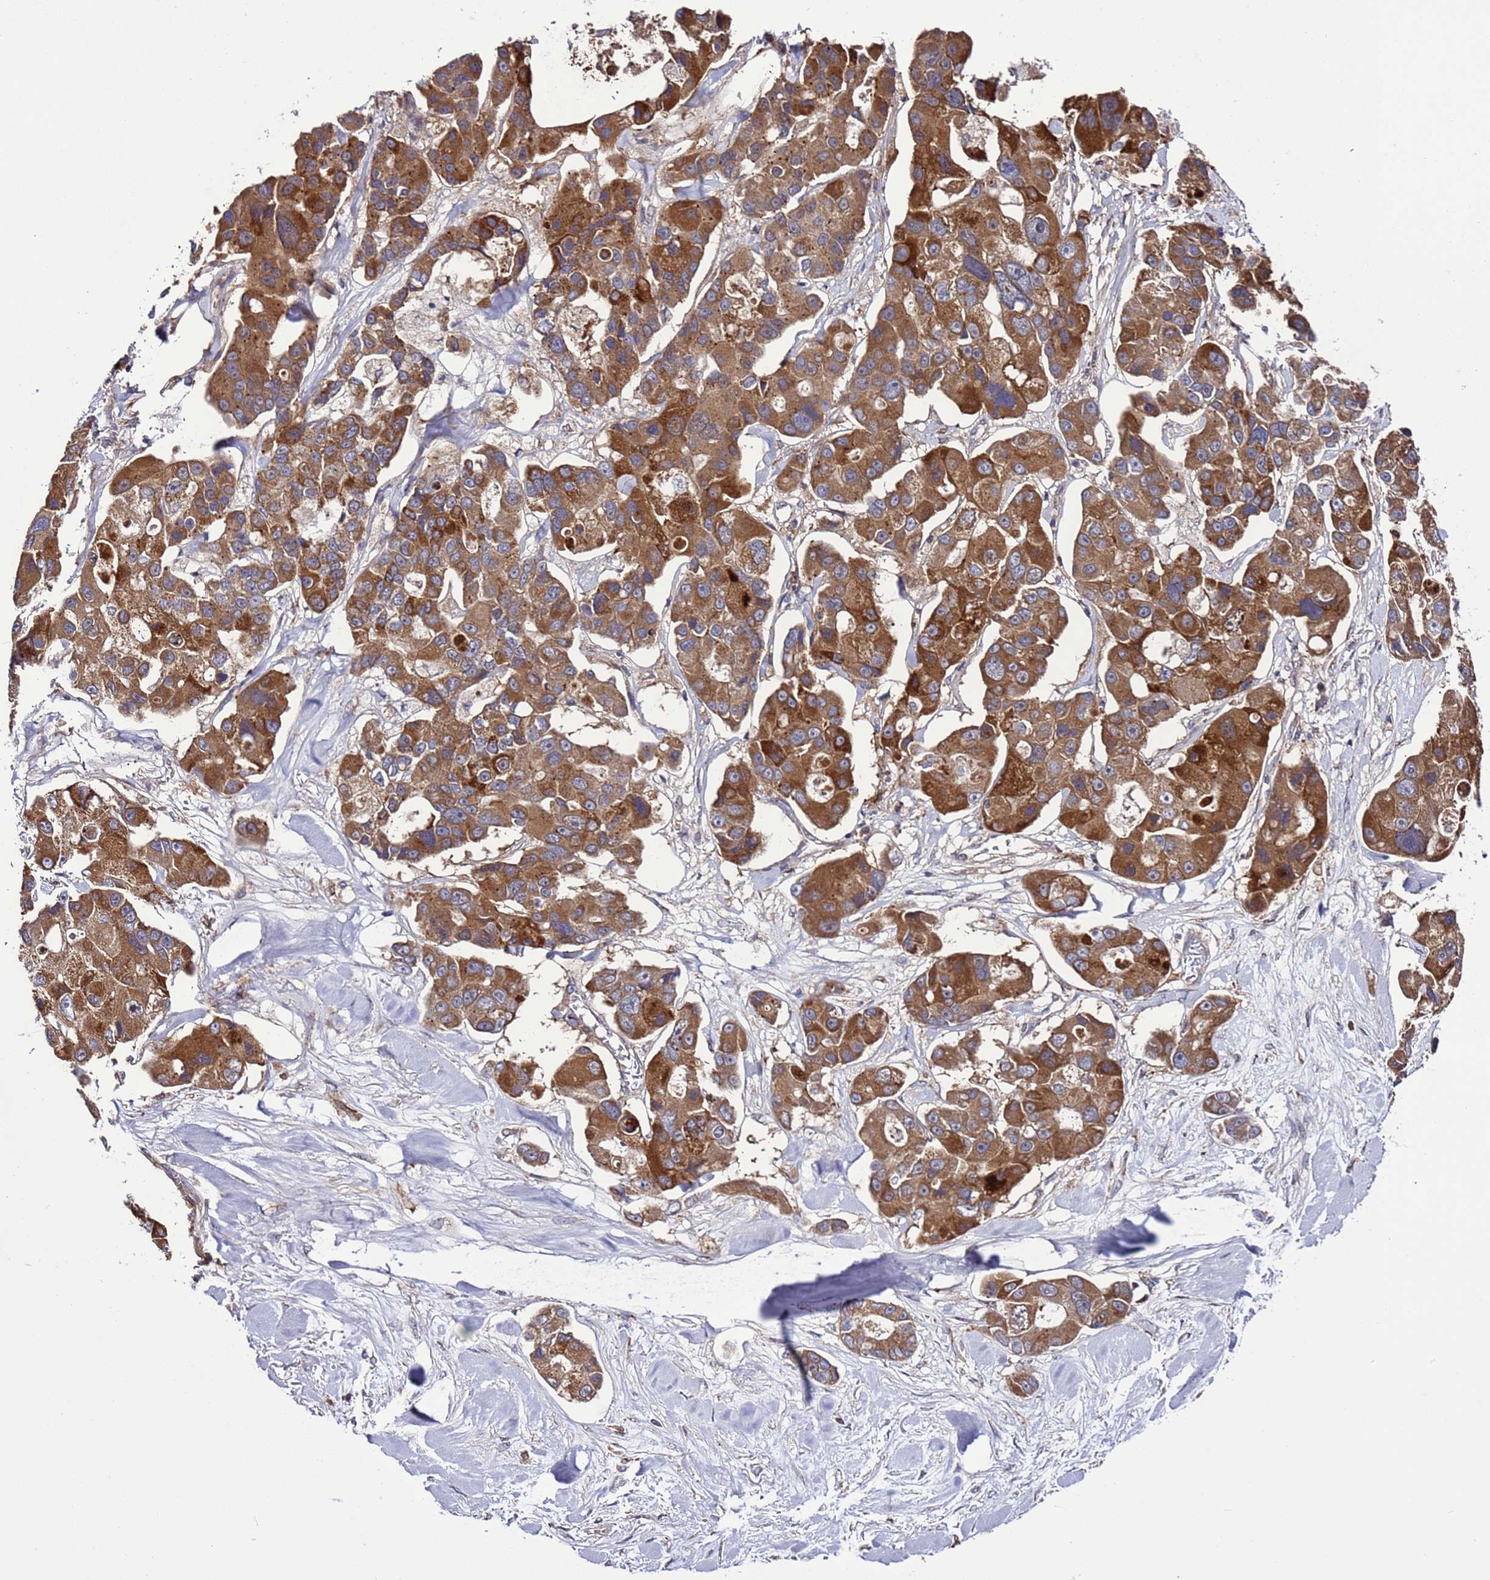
{"staining": {"intensity": "strong", "quantity": ">75%", "location": "cytoplasmic/membranous"}, "tissue": "lung cancer", "cell_type": "Tumor cells", "image_type": "cancer", "snomed": [{"axis": "morphology", "description": "Adenocarcinoma, NOS"}, {"axis": "topography", "description": "Lung"}], "caption": "Human lung cancer (adenocarcinoma) stained for a protein (brown) reveals strong cytoplasmic/membranous positive staining in approximately >75% of tumor cells.", "gene": "TMEM176B", "patient": {"sex": "female", "age": 54}}